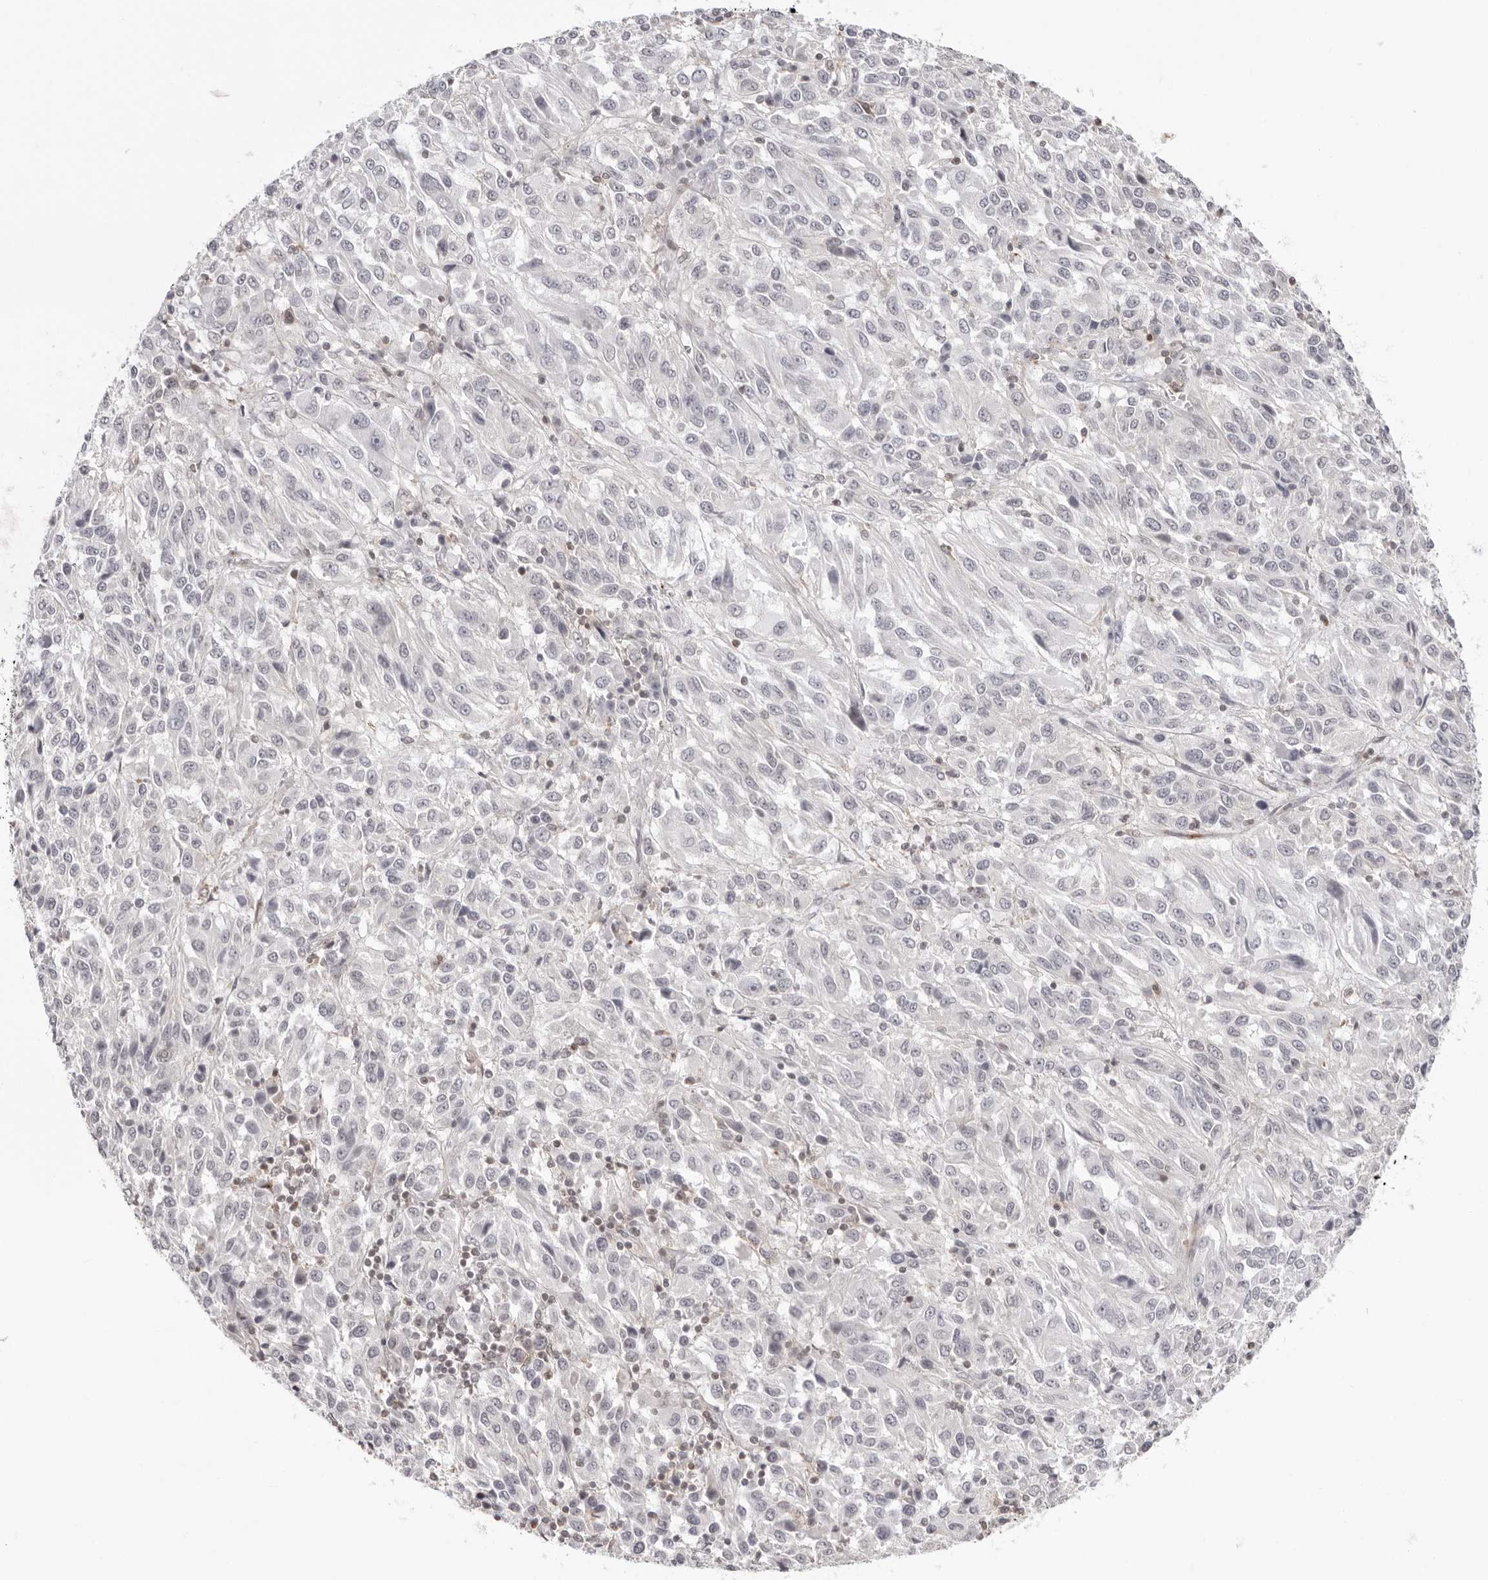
{"staining": {"intensity": "negative", "quantity": "none", "location": "none"}, "tissue": "melanoma", "cell_type": "Tumor cells", "image_type": "cancer", "snomed": [{"axis": "morphology", "description": "Malignant melanoma, Metastatic site"}, {"axis": "topography", "description": "Lung"}], "caption": "DAB immunohistochemical staining of melanoma demonstrates no significant expression in tumor cells.", "gene": "UNK", "patient": {"sex": "male", "age": 64}}